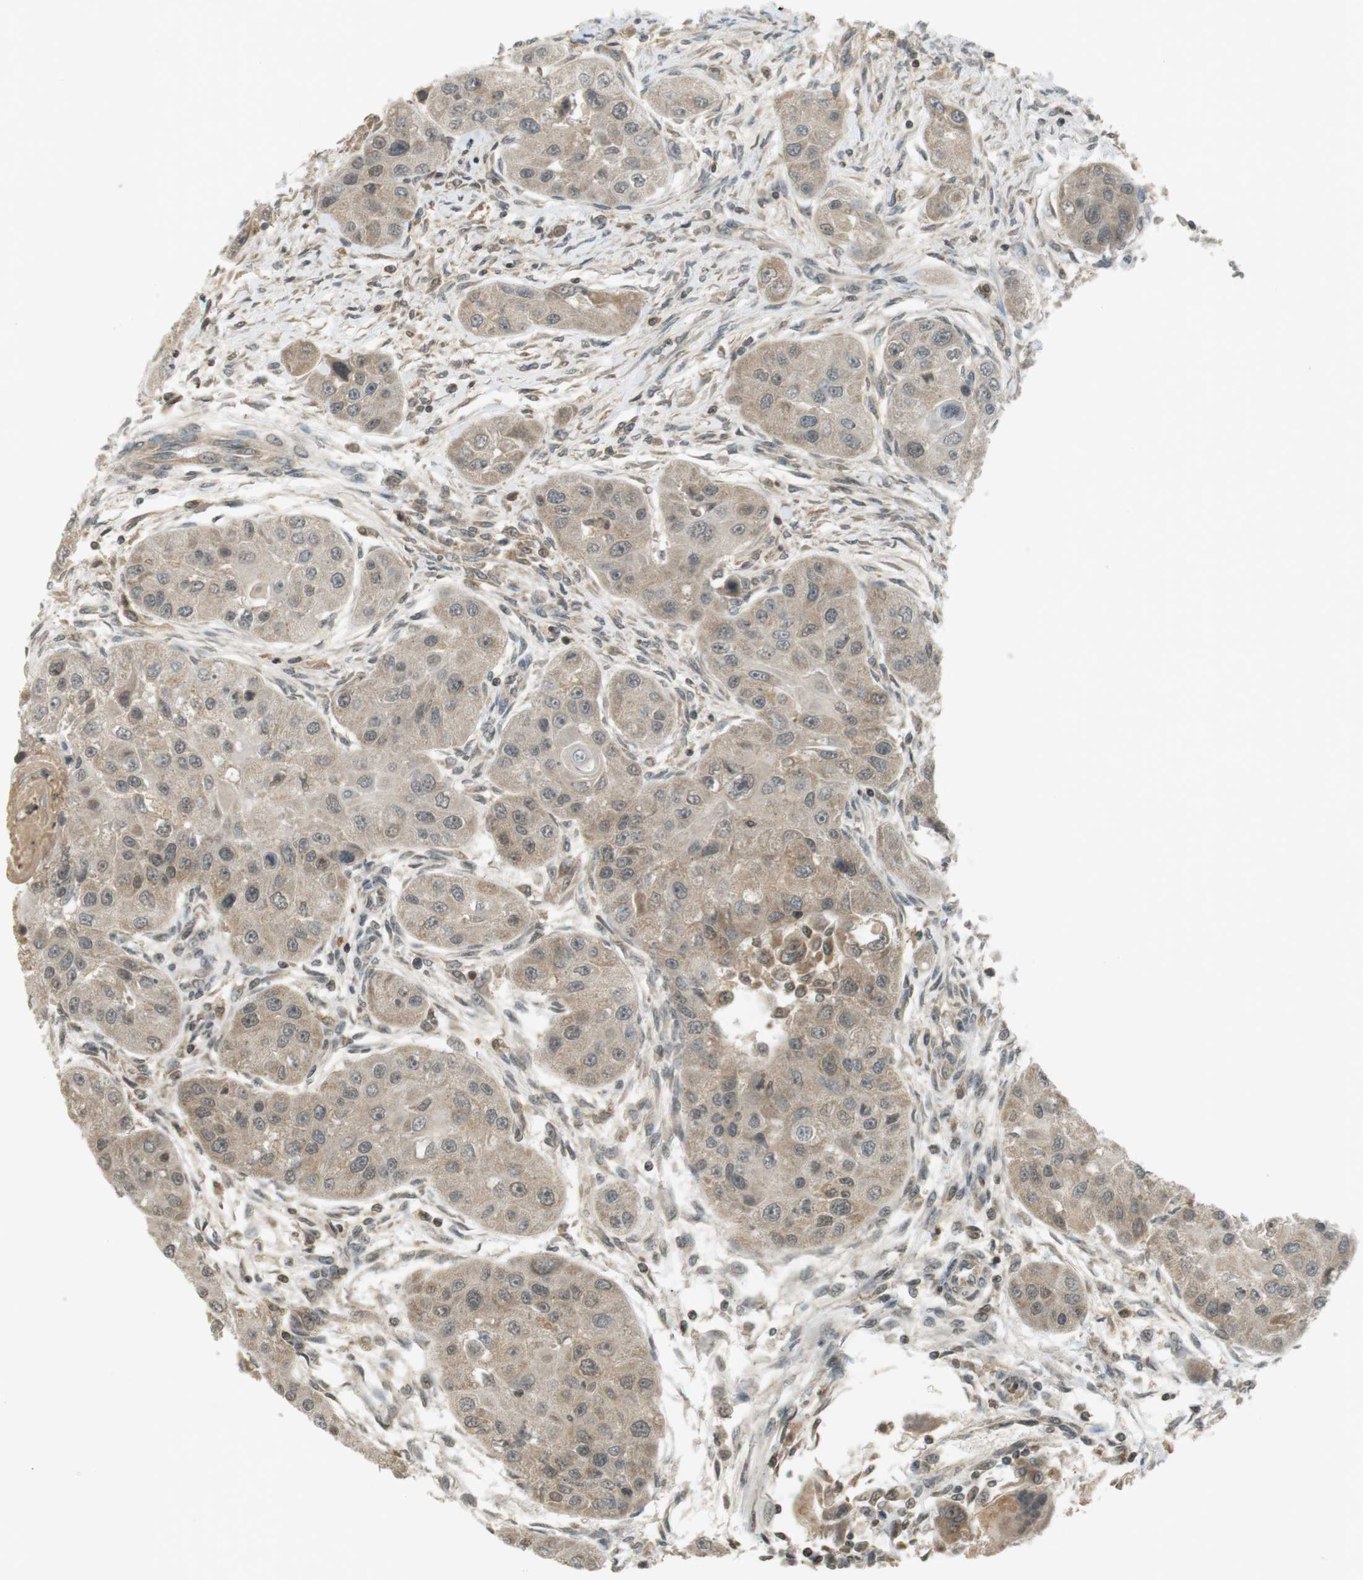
{"staining": {"intensity": "weak", "quantity": "25%-75%", "location": "cytoplasmic/membranous,nuclear"}, "tissue": "head and neck cancer", "cell_type": "Tumor cells", "image_type": "cancer", "snomed": [{"axis": "morphology", "description": "Normal tissue, NOS"}, {"axis": "morphology", "description": "Squamous cell carcinoma, NOS"}, {"axis": "topography", "description": "Skeletal muscle"}, {"axis": "topography", "description": "Head-Neck"}], "caption": "Tumor cells demonstrate low levels of weak cytoplasmic/membranous and nuclear positivity in about 25%-75% of cells in head and neck cancer.", "gene": "SRR", "patient": {"sex": "male", "age": 51}}